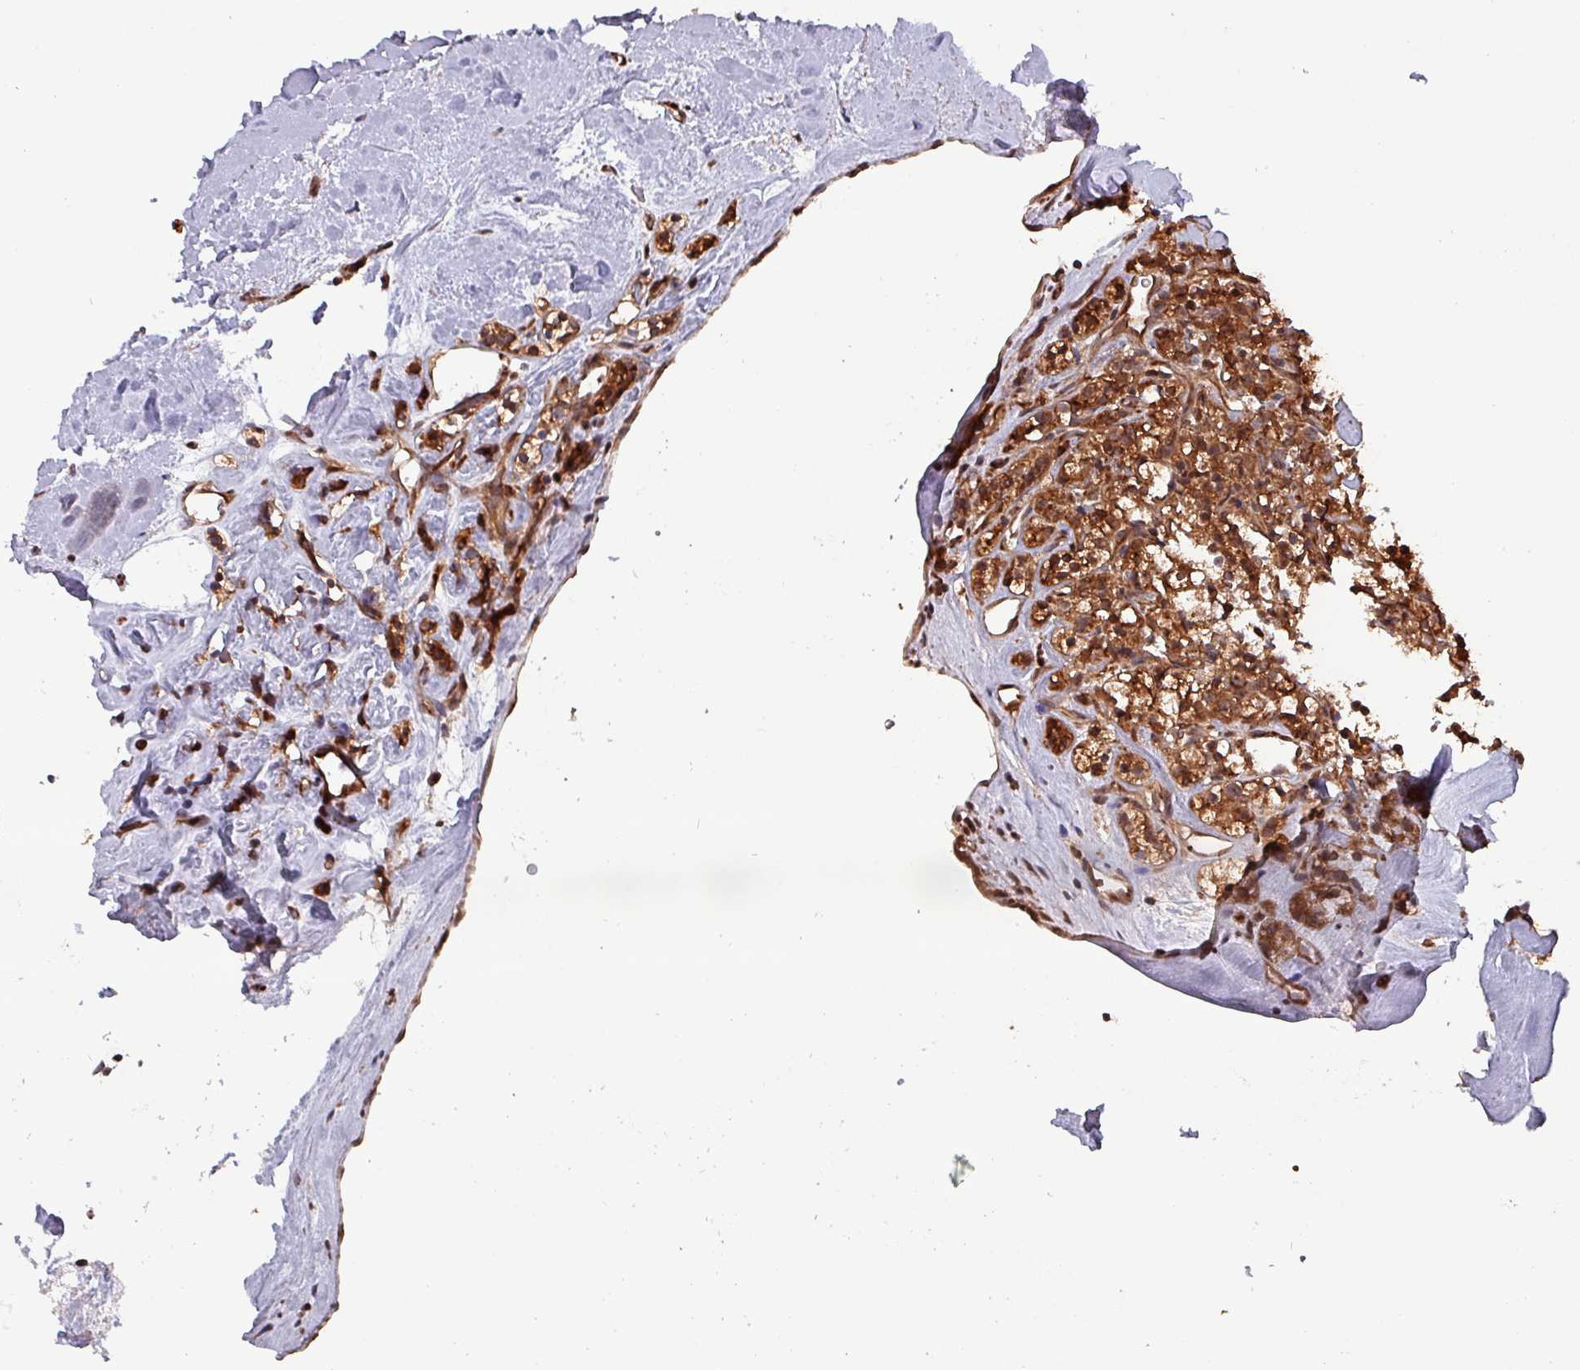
{"staining": {"intensity": "strong", "quantity": ">75%", "location": "cytoplasmic/membranous"}, "tissue": "renal cancer", "cell_type": "Tumor cells", "image_type": "cancer", "snomed": [{"axis": "morphology", "description": "Adenocarcinoma, NOS"}, {"axis": "topography", "description": "Kidney"}], "caption": "Protein expression analysis of renal adenocarcinoma displays strong cytoplasmic/membranous positivity in about >75% of tumor cells. The staining was performed using DAB, with brown indicating positive protein expression. Nuclei are stained blue with hematoxylin.", "gene": "PSMB8", "patient": {"sex": "male", "age": 77}}